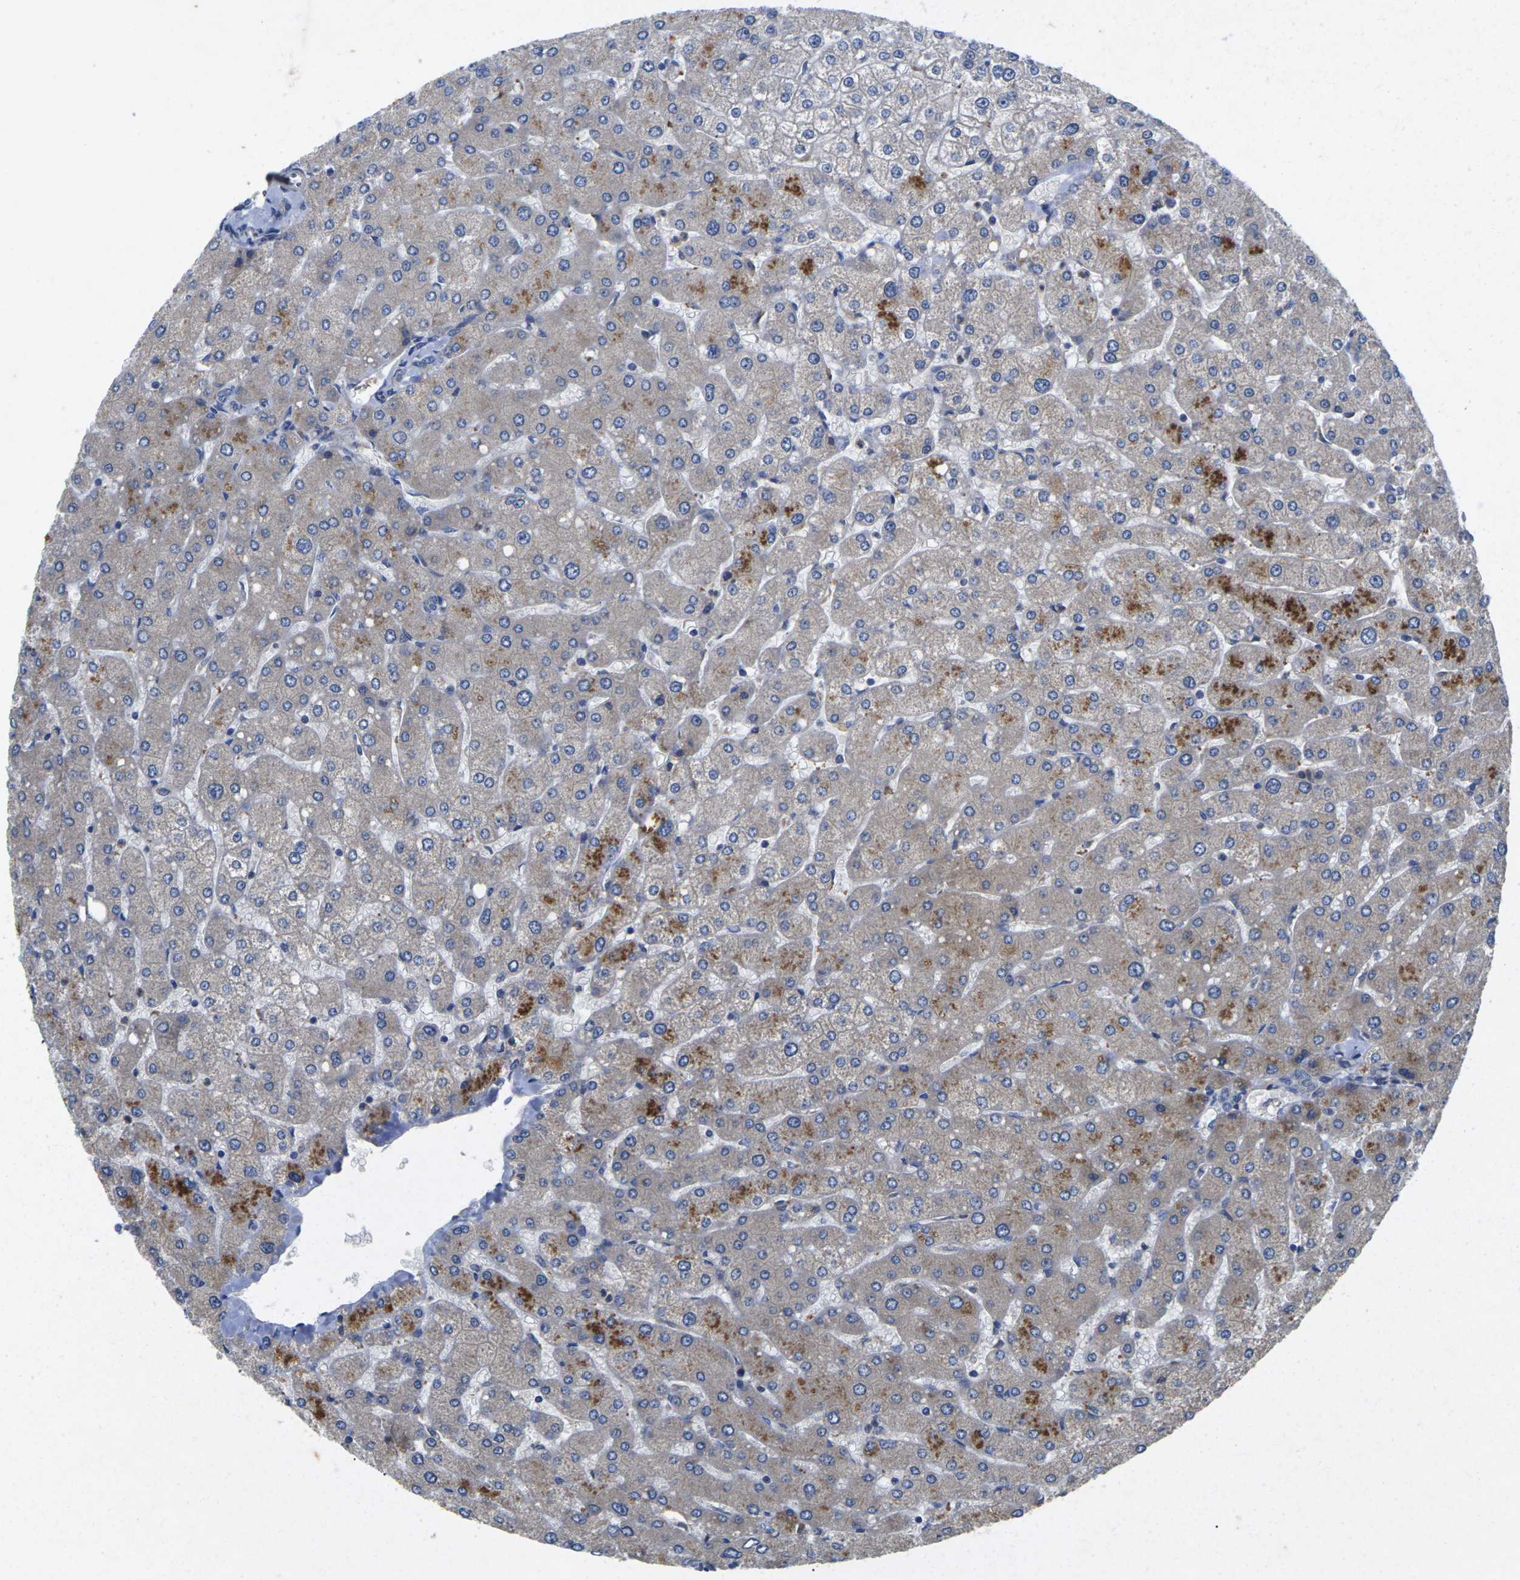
{"staining": {"intensity": "negative", "quantity": "none", "location": "none"}, "tissue": "liver", "cell_type": "Cholangiocytes", "image_type": "normal", "snomed": [{"axis": "morphology", "description": "Normal tissue, NOS"}, {"axis": "topography", "description": "Liver"}], "caption": "Immunohistochemistry (IHC) histopathology image of normal human liver stained for a protein (brown), which displays no expression in cholangiocytes. The staining is performed using DAB brown chromogen with nuclei counter-stained in using hematoxylin.", "gene": "KIF1B", "patient": {"sex": "male", "age": 55}}